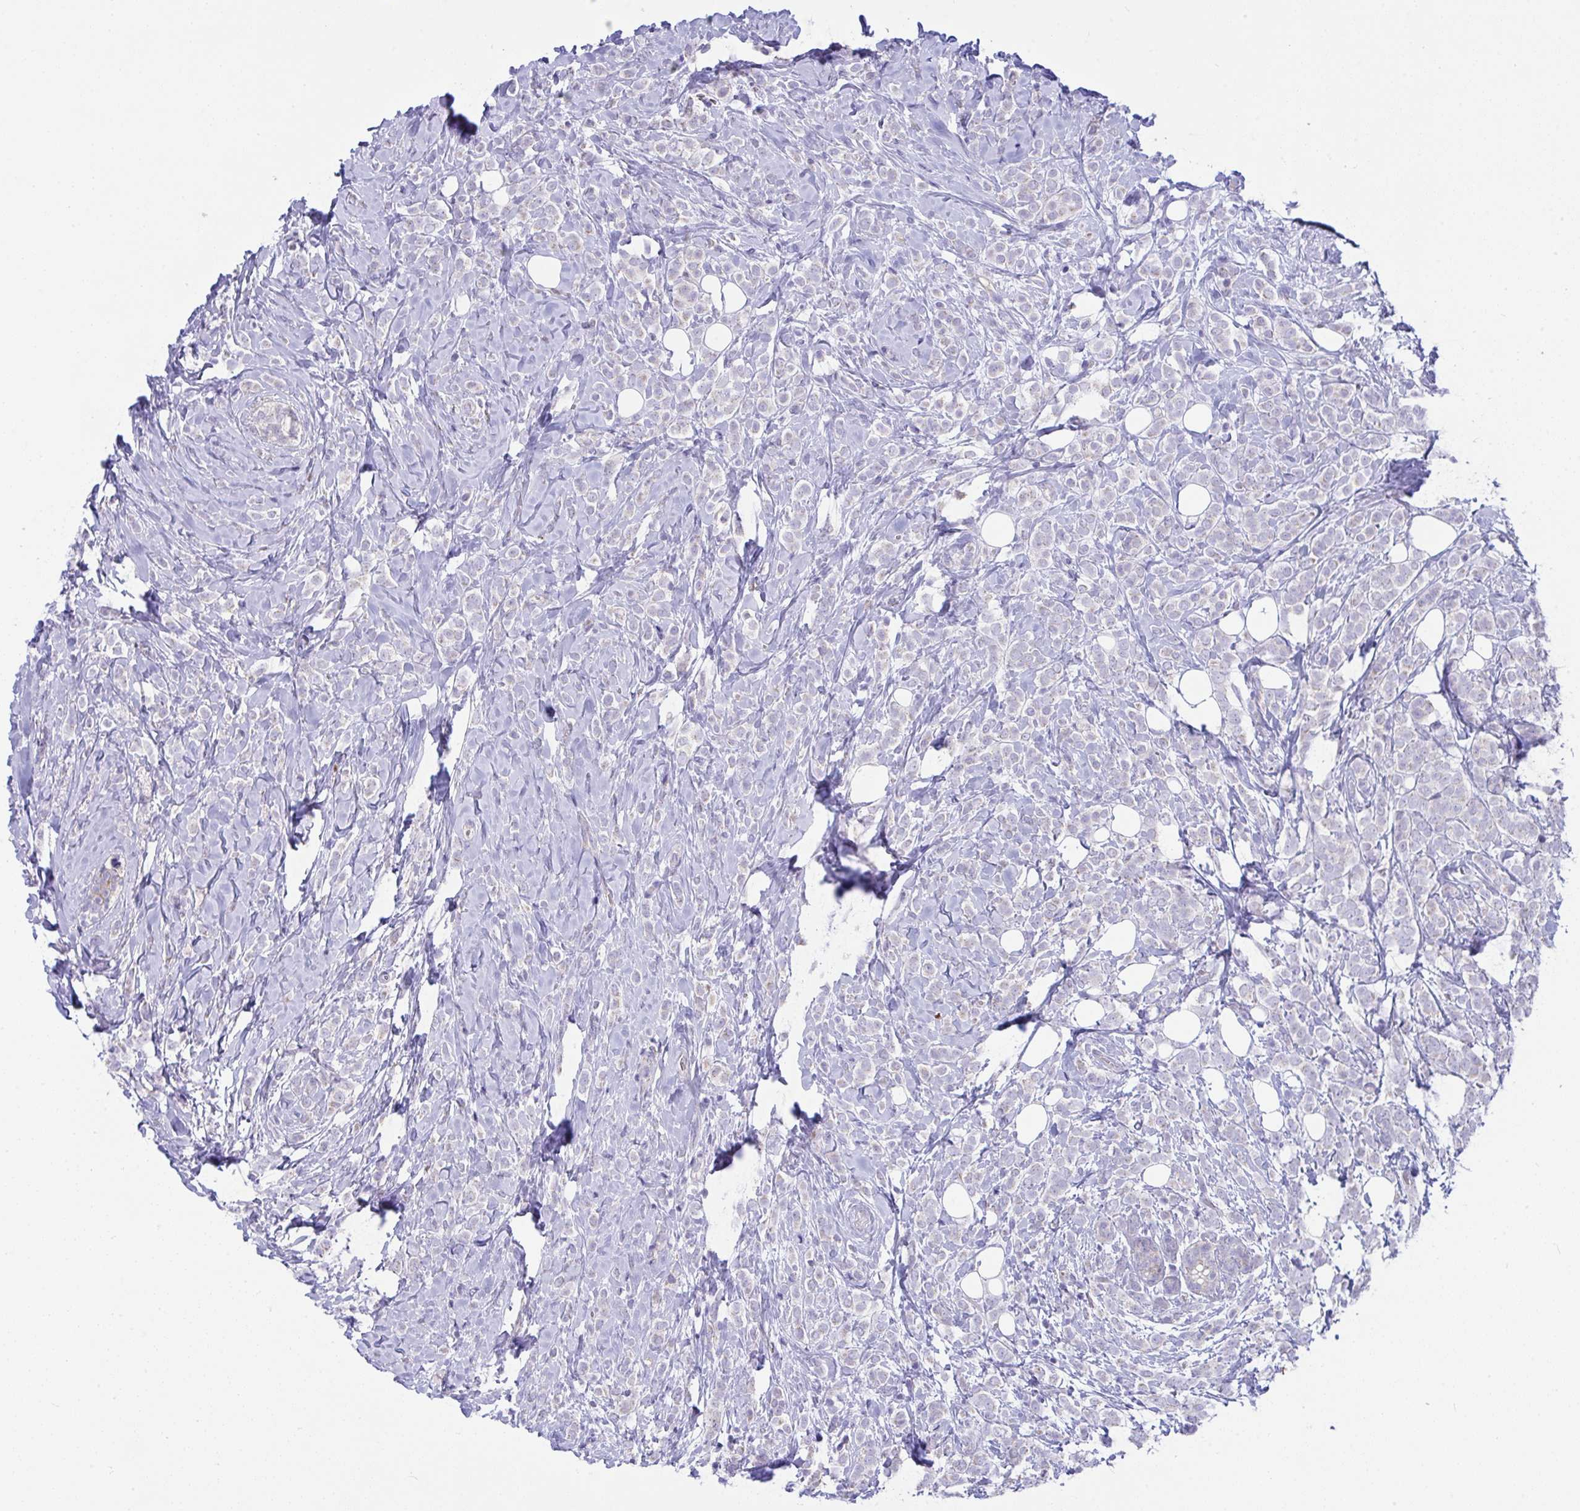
{"staining": {"intensity": "negative", "quantity": "none", "location": "none"}, "tissue": "breast cancer", "cell_type": "Tumor cells", "image_type": "cancer", "snomed": [{"axis": "morphology", "description": "Lobular carcinoma"}, {"axis": "topography", "description": "Breast"}], "caption": "Tumor cells are negative for protein expression in human breast cancer (lobular carcinoma).", "gene": "PLA2G12B", "patient": {"sex": "female", "age": 49}}